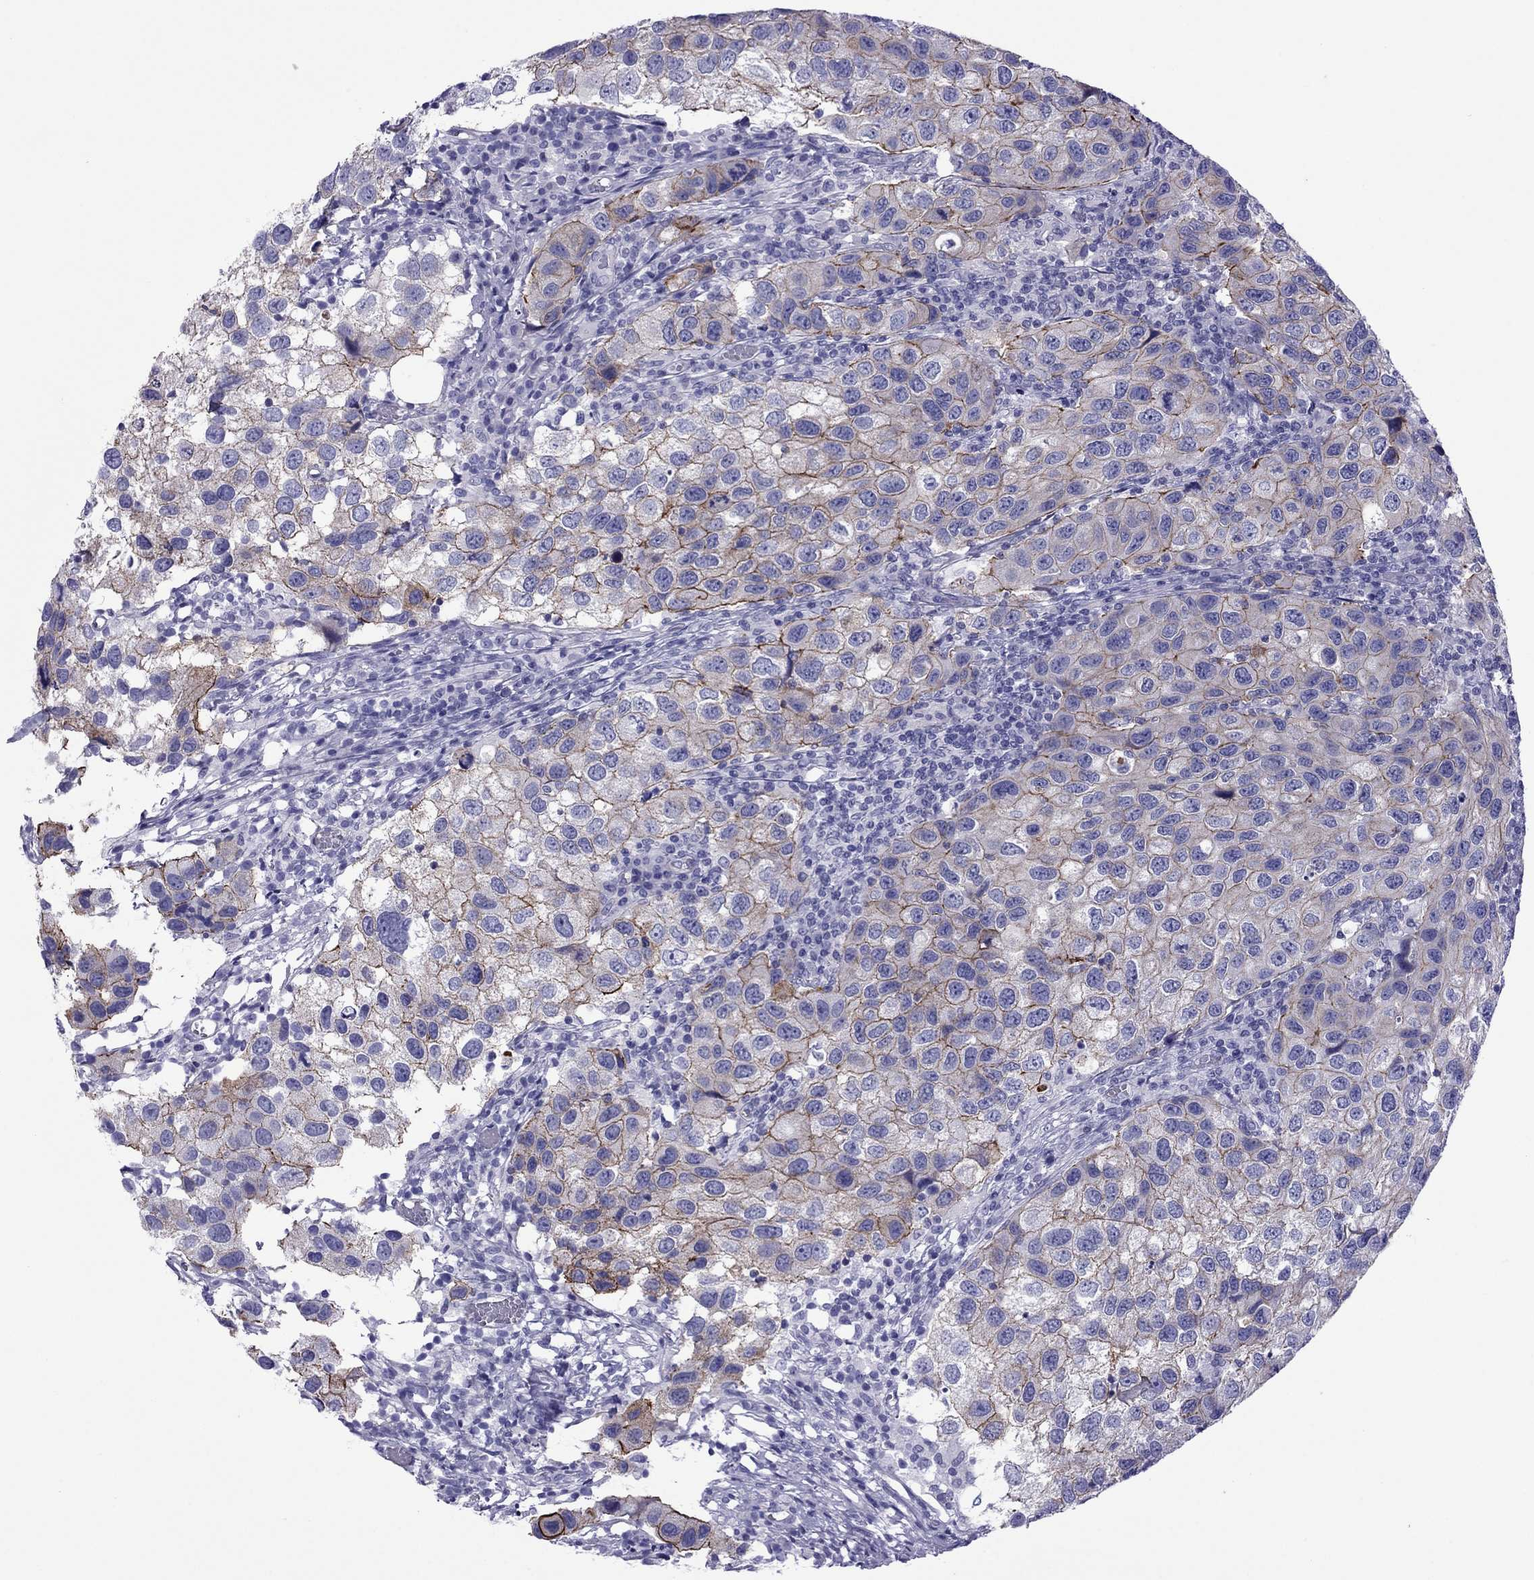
{"staining": {"intensity": "strong", "quantity": "<25%", "location": "cytoplasmic/membranous"}, "tissue": "urothelial cancer", "cell_type": "Tumor cells", "image_type": "cancer", "snomed": [{"axis": "morphology", "description": "Urothelial carcinoma, High grade"}, {"axis": "topography", "description": "Urinary bladder"}], "caption": "High-grade urothelial carcinoma stained for a protein (brown) shows strong cytoplasmic/membranous positive positivity in approximately <25% of tumor cells.", "gene": "MYL11", "patient": {"sex": "male", "age": 79}}